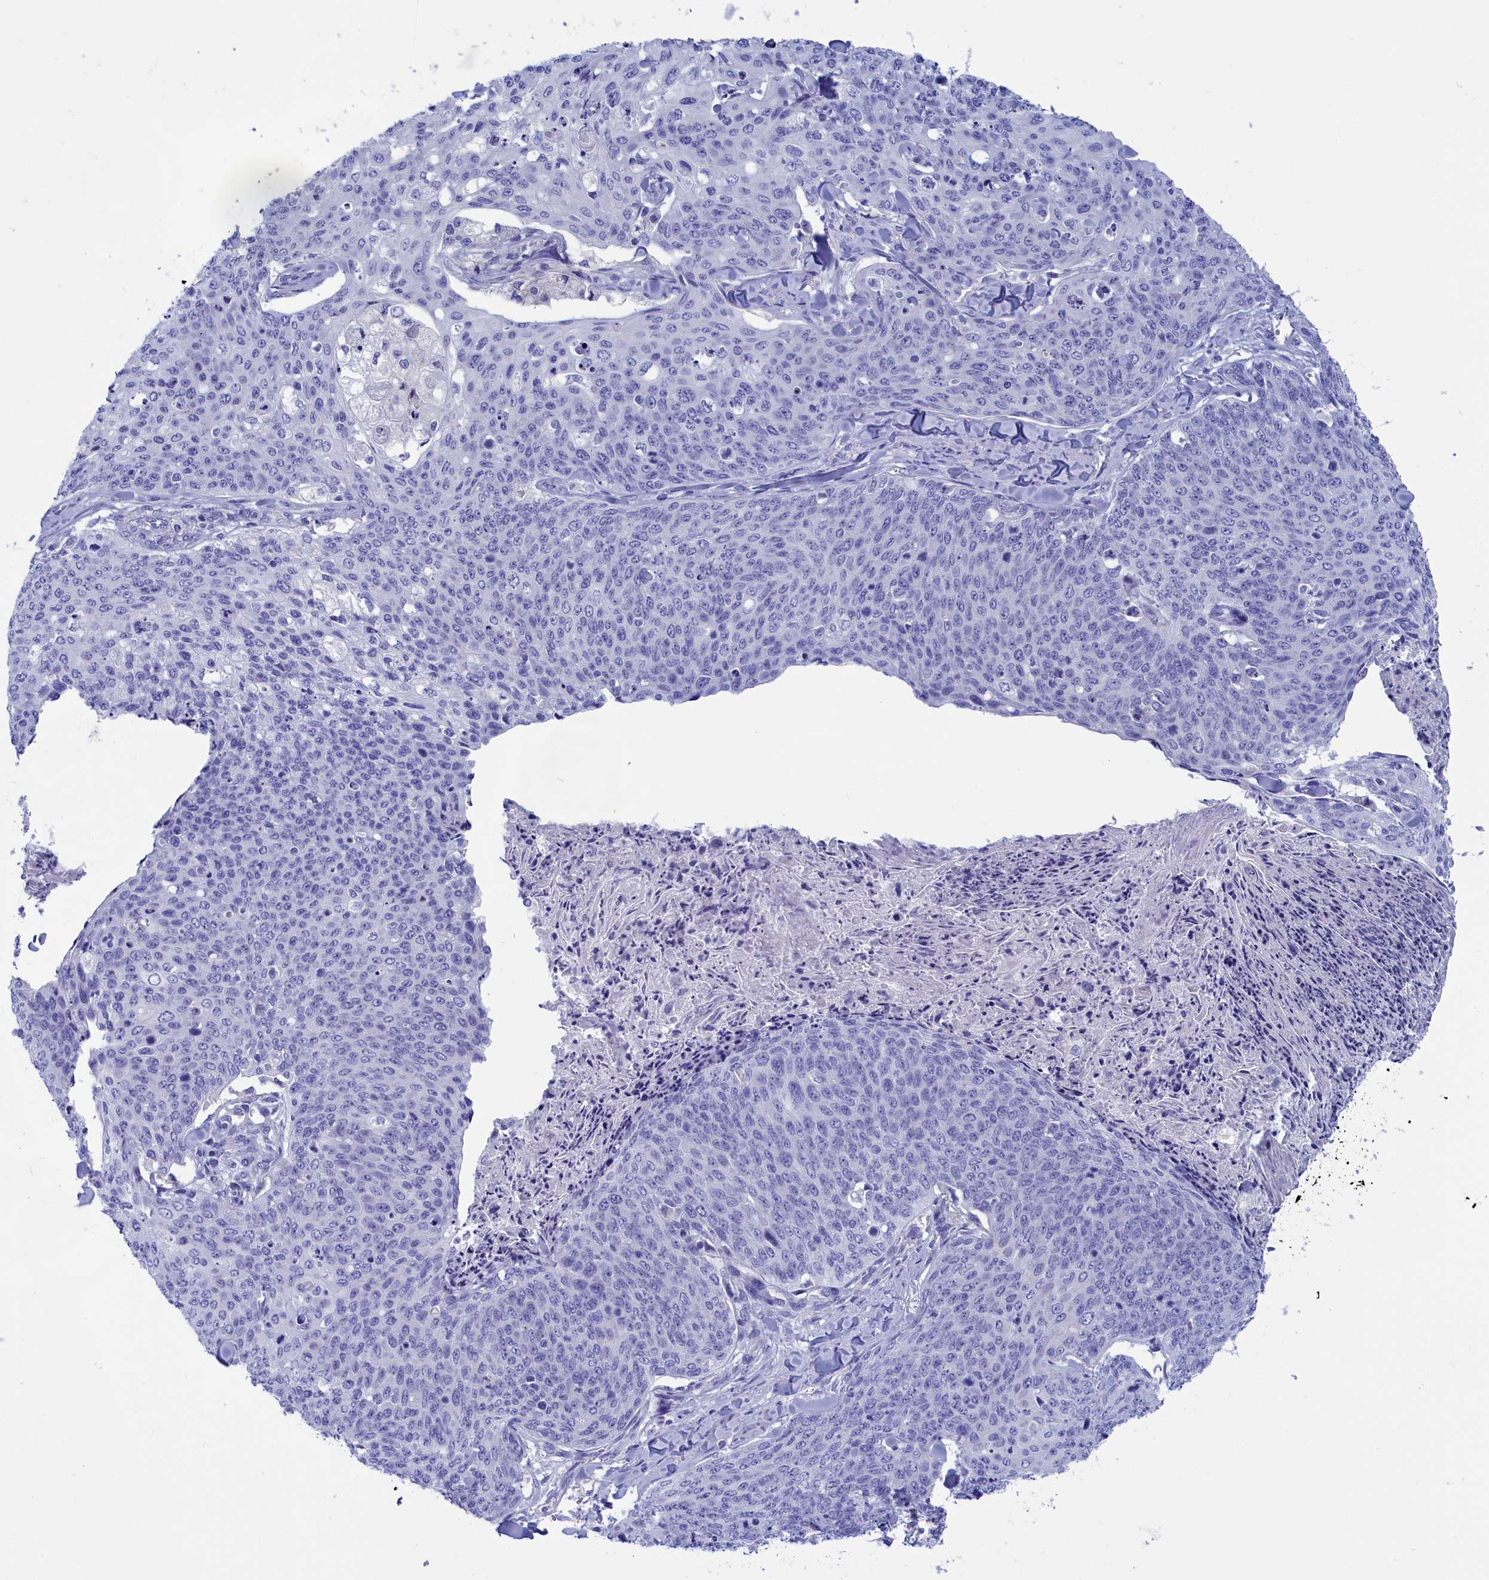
{"staining": {"intensity": "negative", "quantity": "none", "location": "none"}, "tissue": "skin cancer", "cell_type": "Tumor cells", "image_type": "cancer", "snomed": [{"axis": "morphology", "description": "Squamous cell carcinoma, NOS"}, {"axis": "topography", "description": "Skin"}, {"axis": "topography", "description": "Vulva"}], "caption": "This photomicrograph is of skin cancer (squamous cell carcinoma) stained with IHC to label a protein in brown with the nuclei are counter-stained blue. There is no expression in tumor cells.", "gene": "VPS35L", "patient": {"sex": "female", "age": 85}}